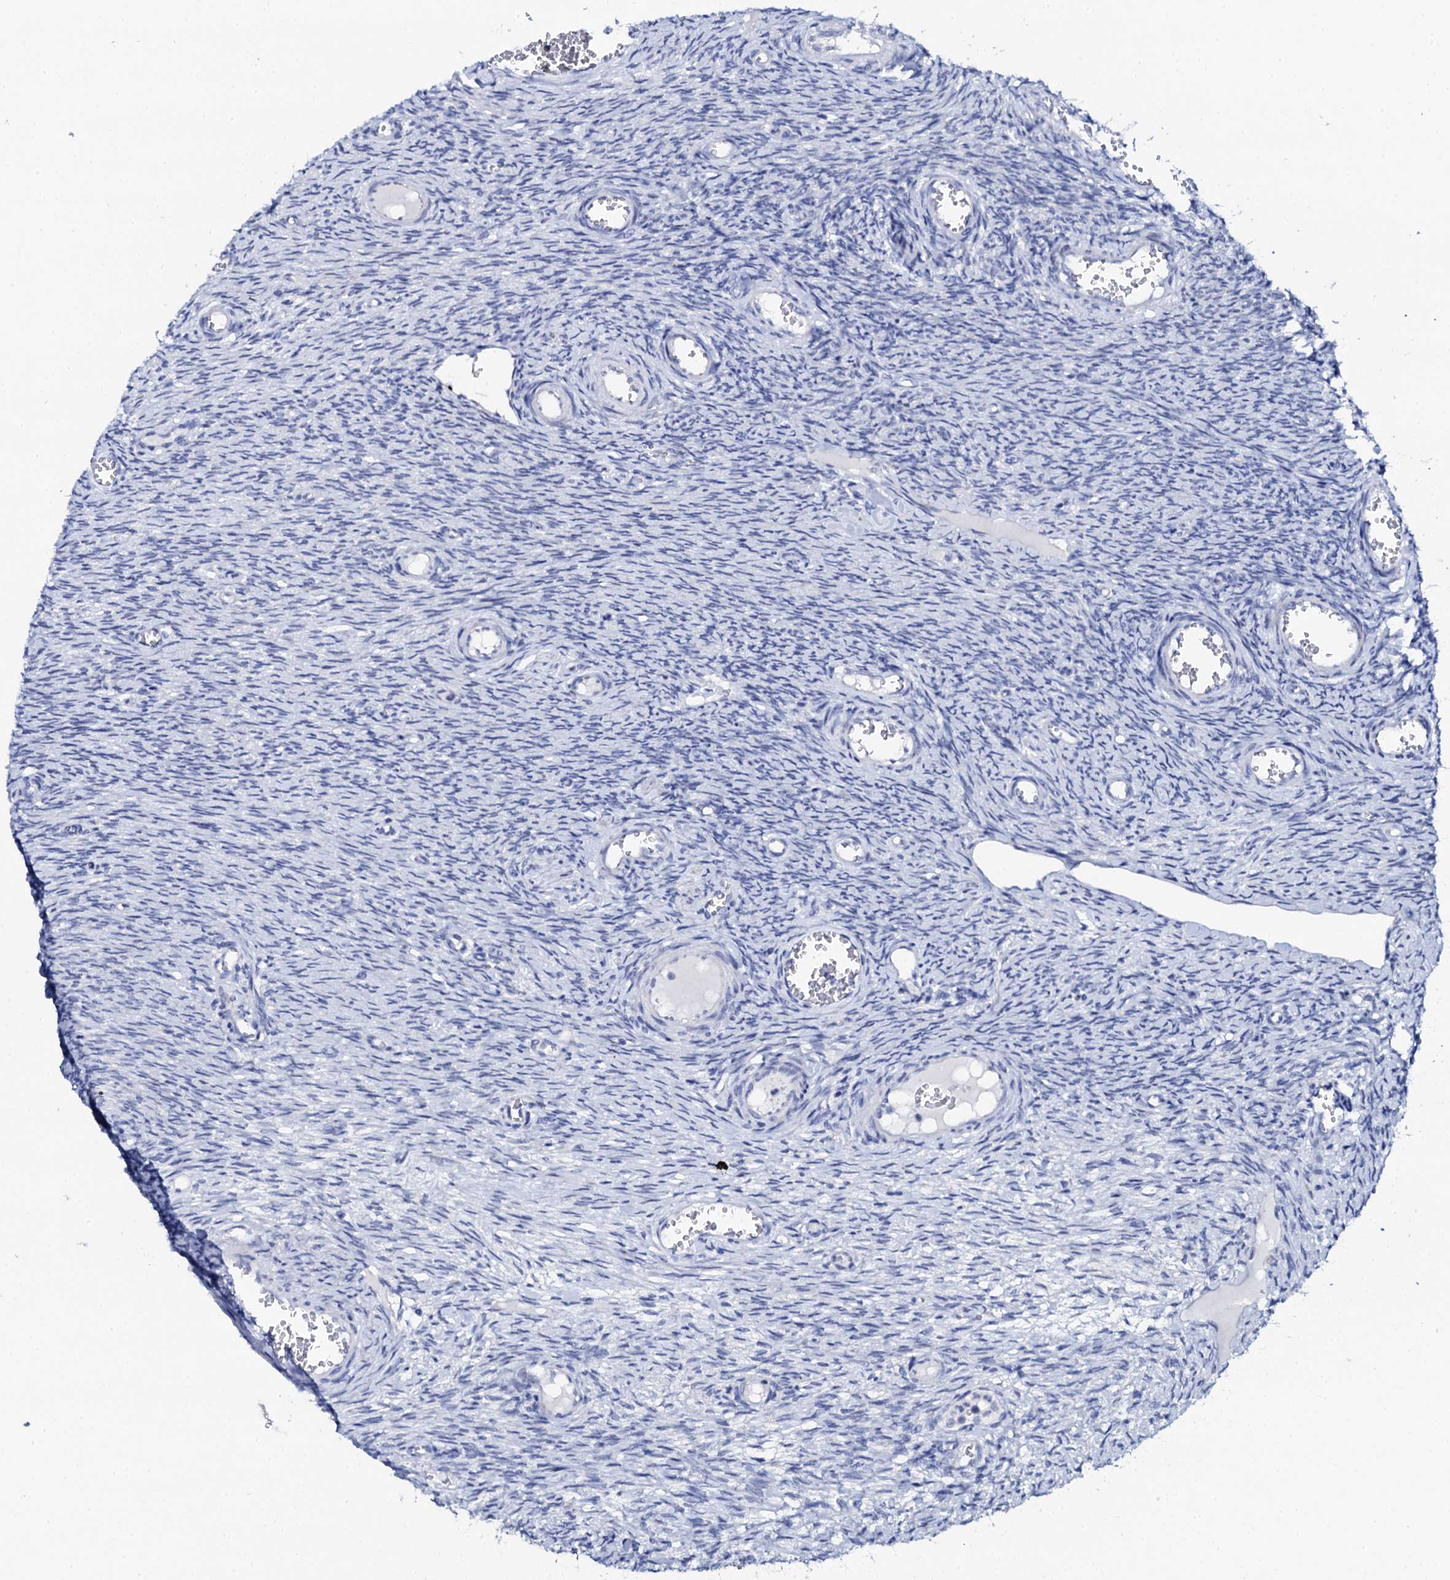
{"staining": {"intensity": "negative", "quantity": "none", "location": "none"}, "tissue": "ovary", "cell_type": "Ovarian stroma cells", "image_type": "normal", "snomed": [{"axis": "morphology", "description": "Normal tissue, NOS"}, {"axis": "topography", "description": "Ovary"}], "caption": "An immunohistochemistry photomicrograph of unremarkable ovary is shown. There is no staining in ovarian stroma cells of ovary.", "gene": "NUDT13", "patient": {"sex": "female", "age": 44}}